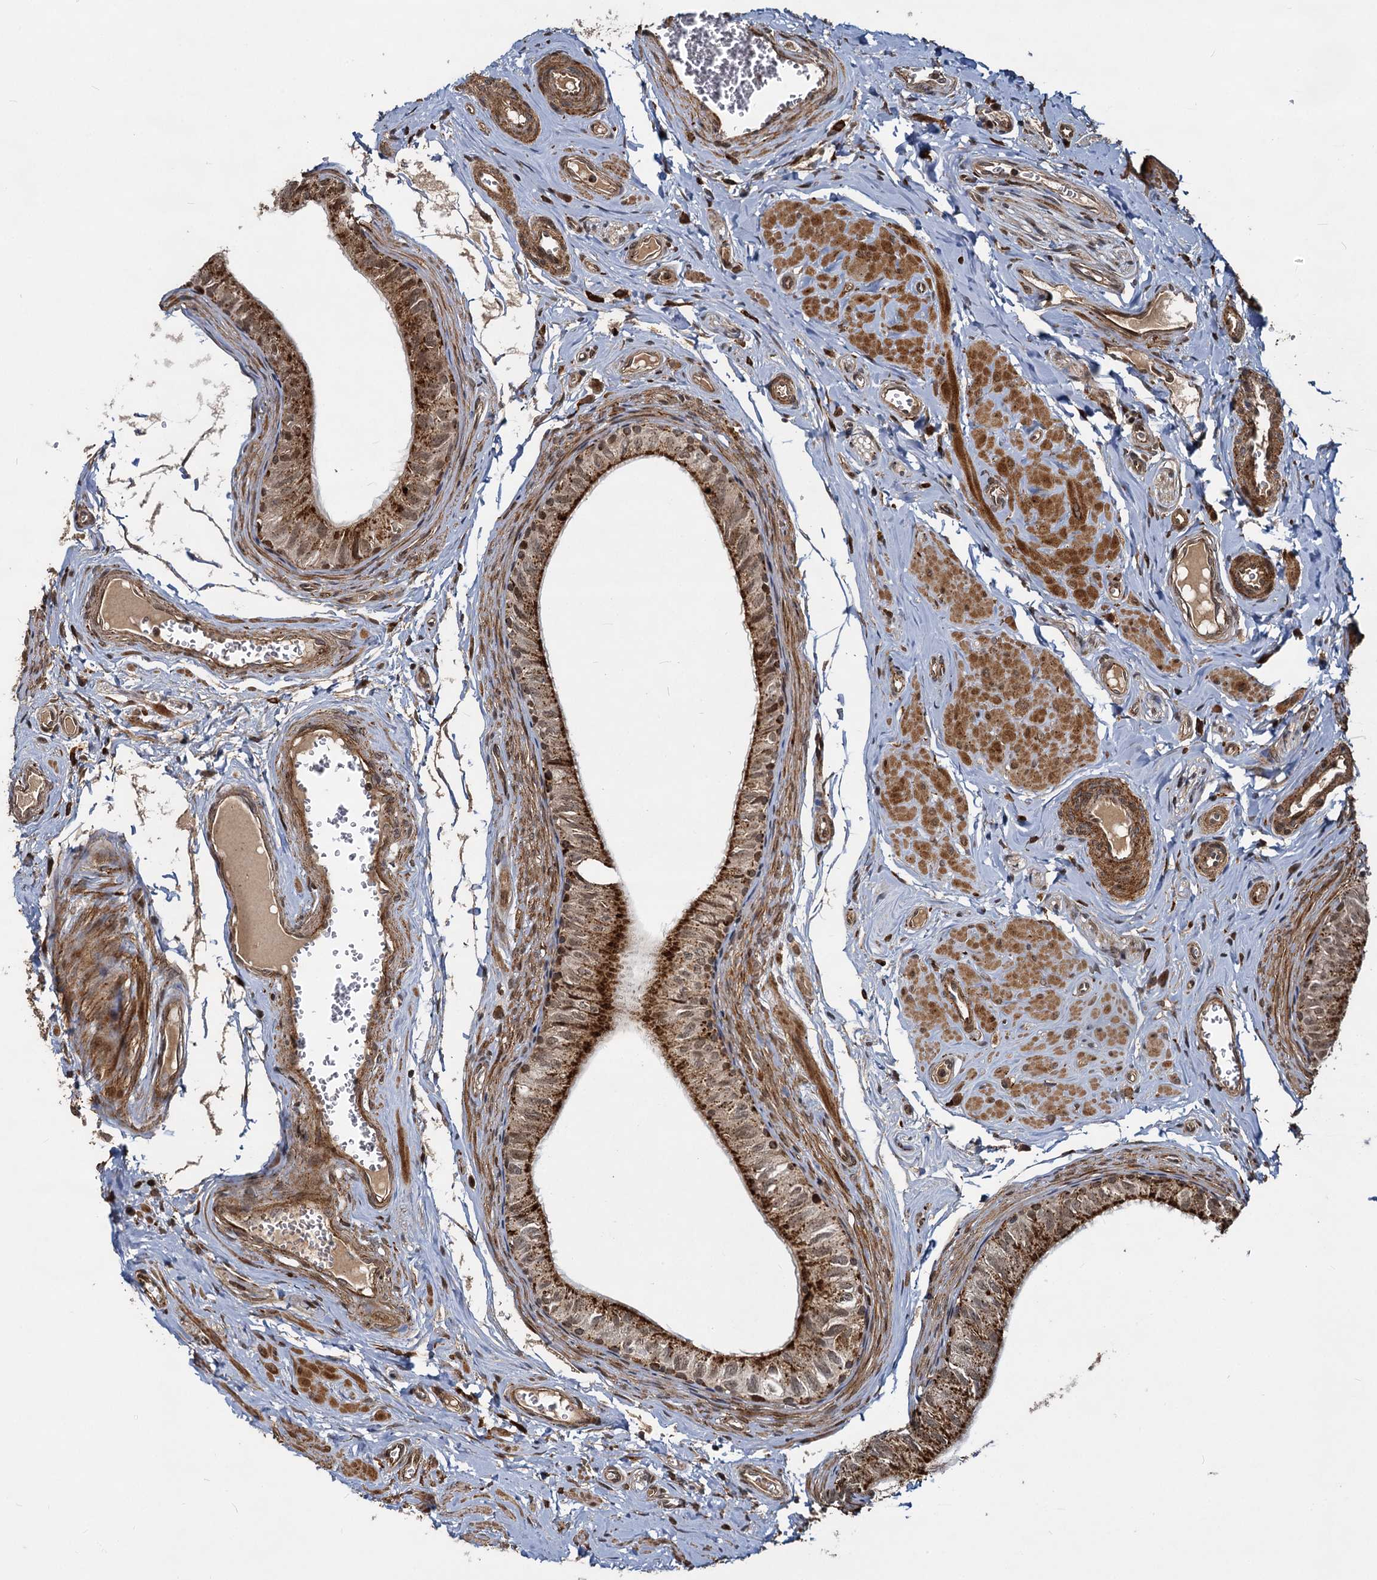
{"staining": {"intensity": "moderate", "quantity": "25%-75%", "location": "cytoplasmic/membranous,nuclear"}, "tissue": "epididymis", "cell_type": "Glandular cells", "image_type": "normal", "snomed": [{"axis": "morphology", "description": "Normal tissue, NOS"}, {"axis": "topography", "description": "Epididymis"}], "caption": "Epididymis stained with IHC displays moderate cytoplasmic/membranous,nuclear expression in approximately 25%-75% of glandular cells.", "gene": "TRIM23", "patient": {"sex": "male", "age": 42}}